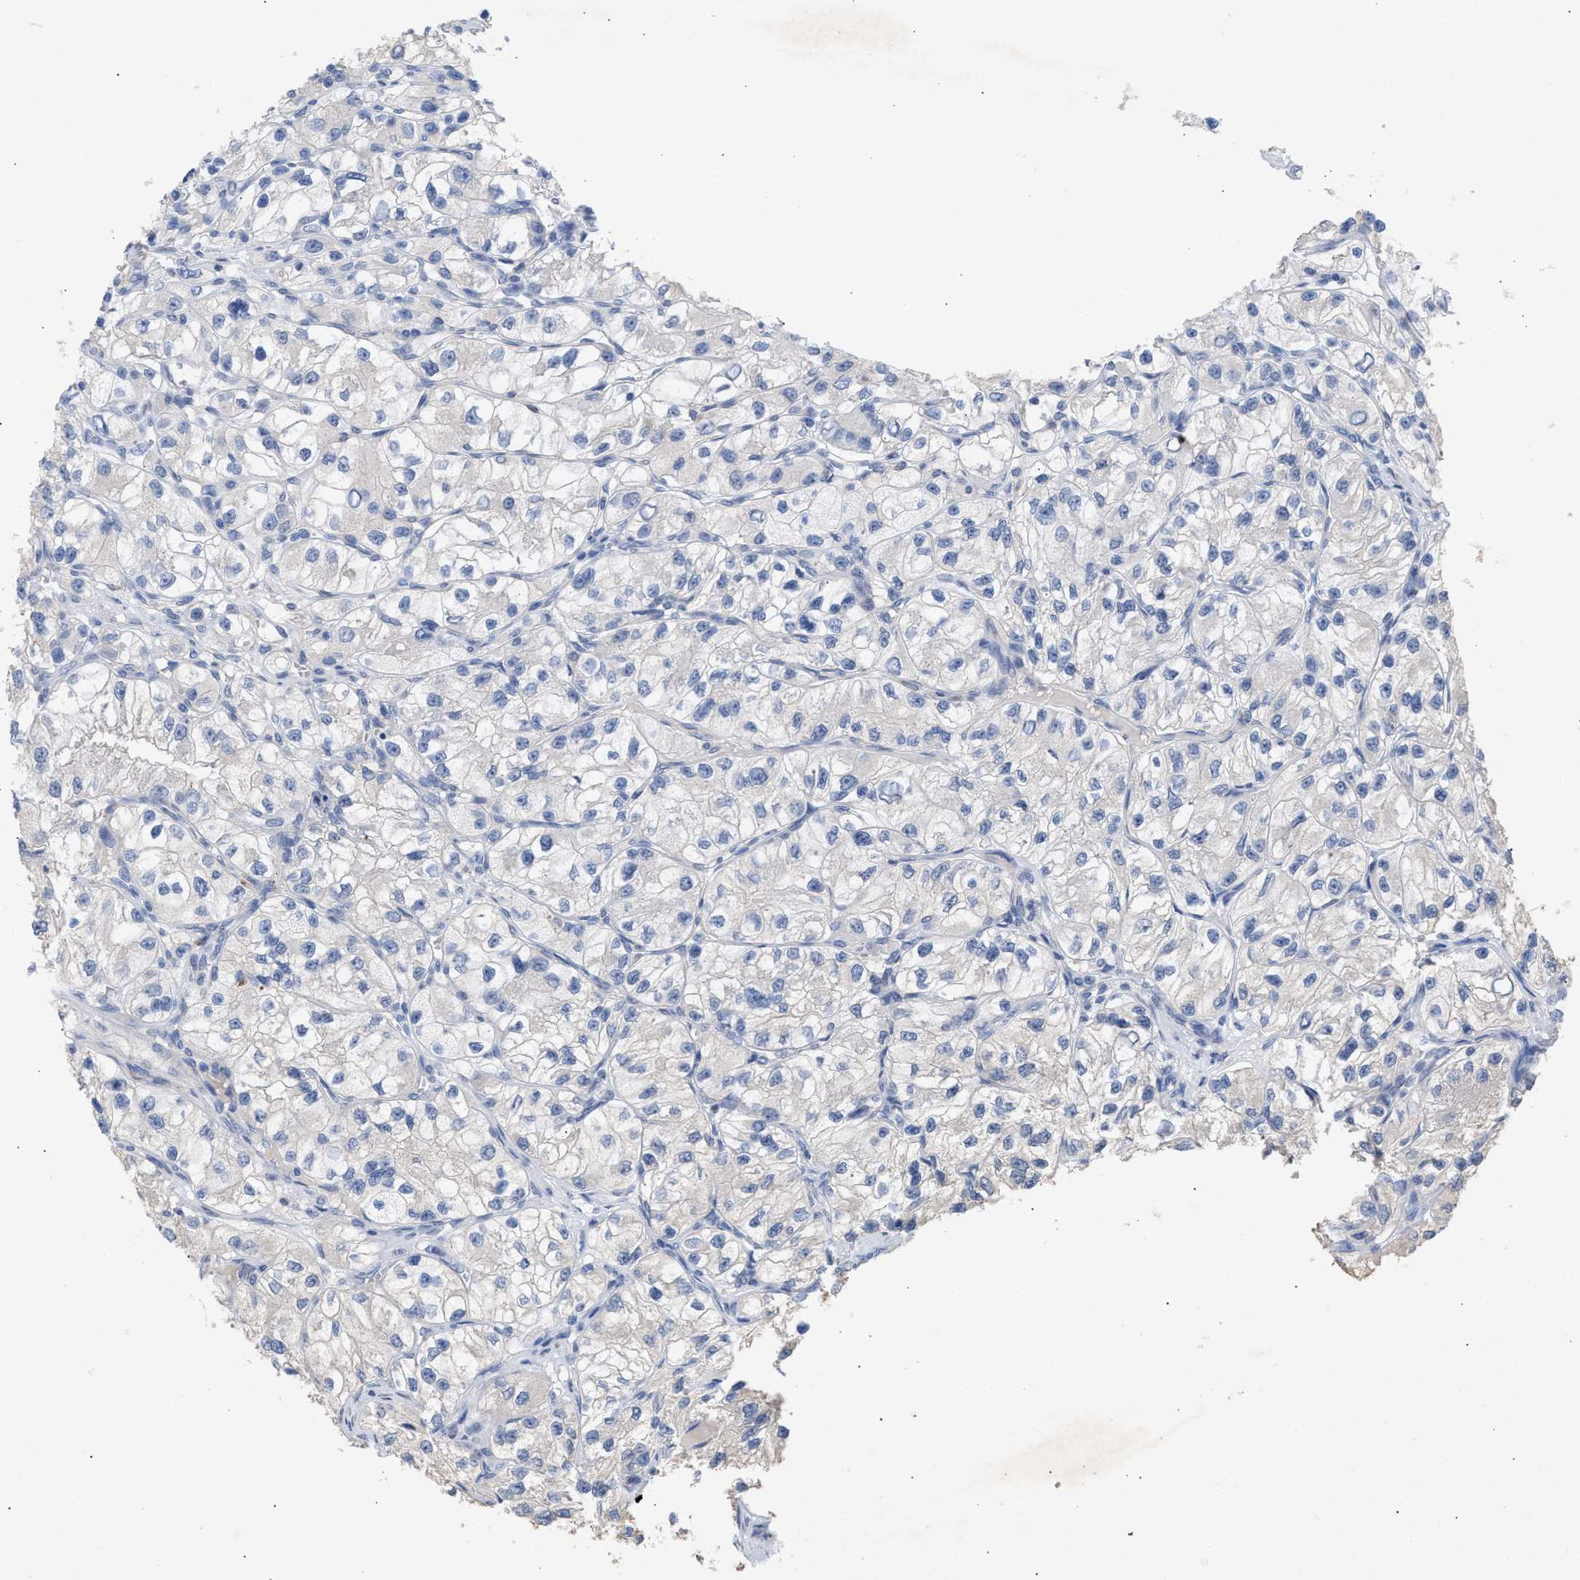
{"staining": {"intensity": "negative", "quantity": "none", "location": "none"}, "tissue": "renal cancer", "cell_type": "Tumor cells", "image_type": "cancer", "snomed": [{"axis": "morphology", "description": "Adenocarcinoma, NOS"}, {"axis": "topography", "description": "Kidney"}], "caption": "Tumor cells are negative for protein expression in human renal adenocarcinoma. Nuclei are stained in blue.", "gene": "SELENOM", "patient": {"sex": "female", "age": 57}}